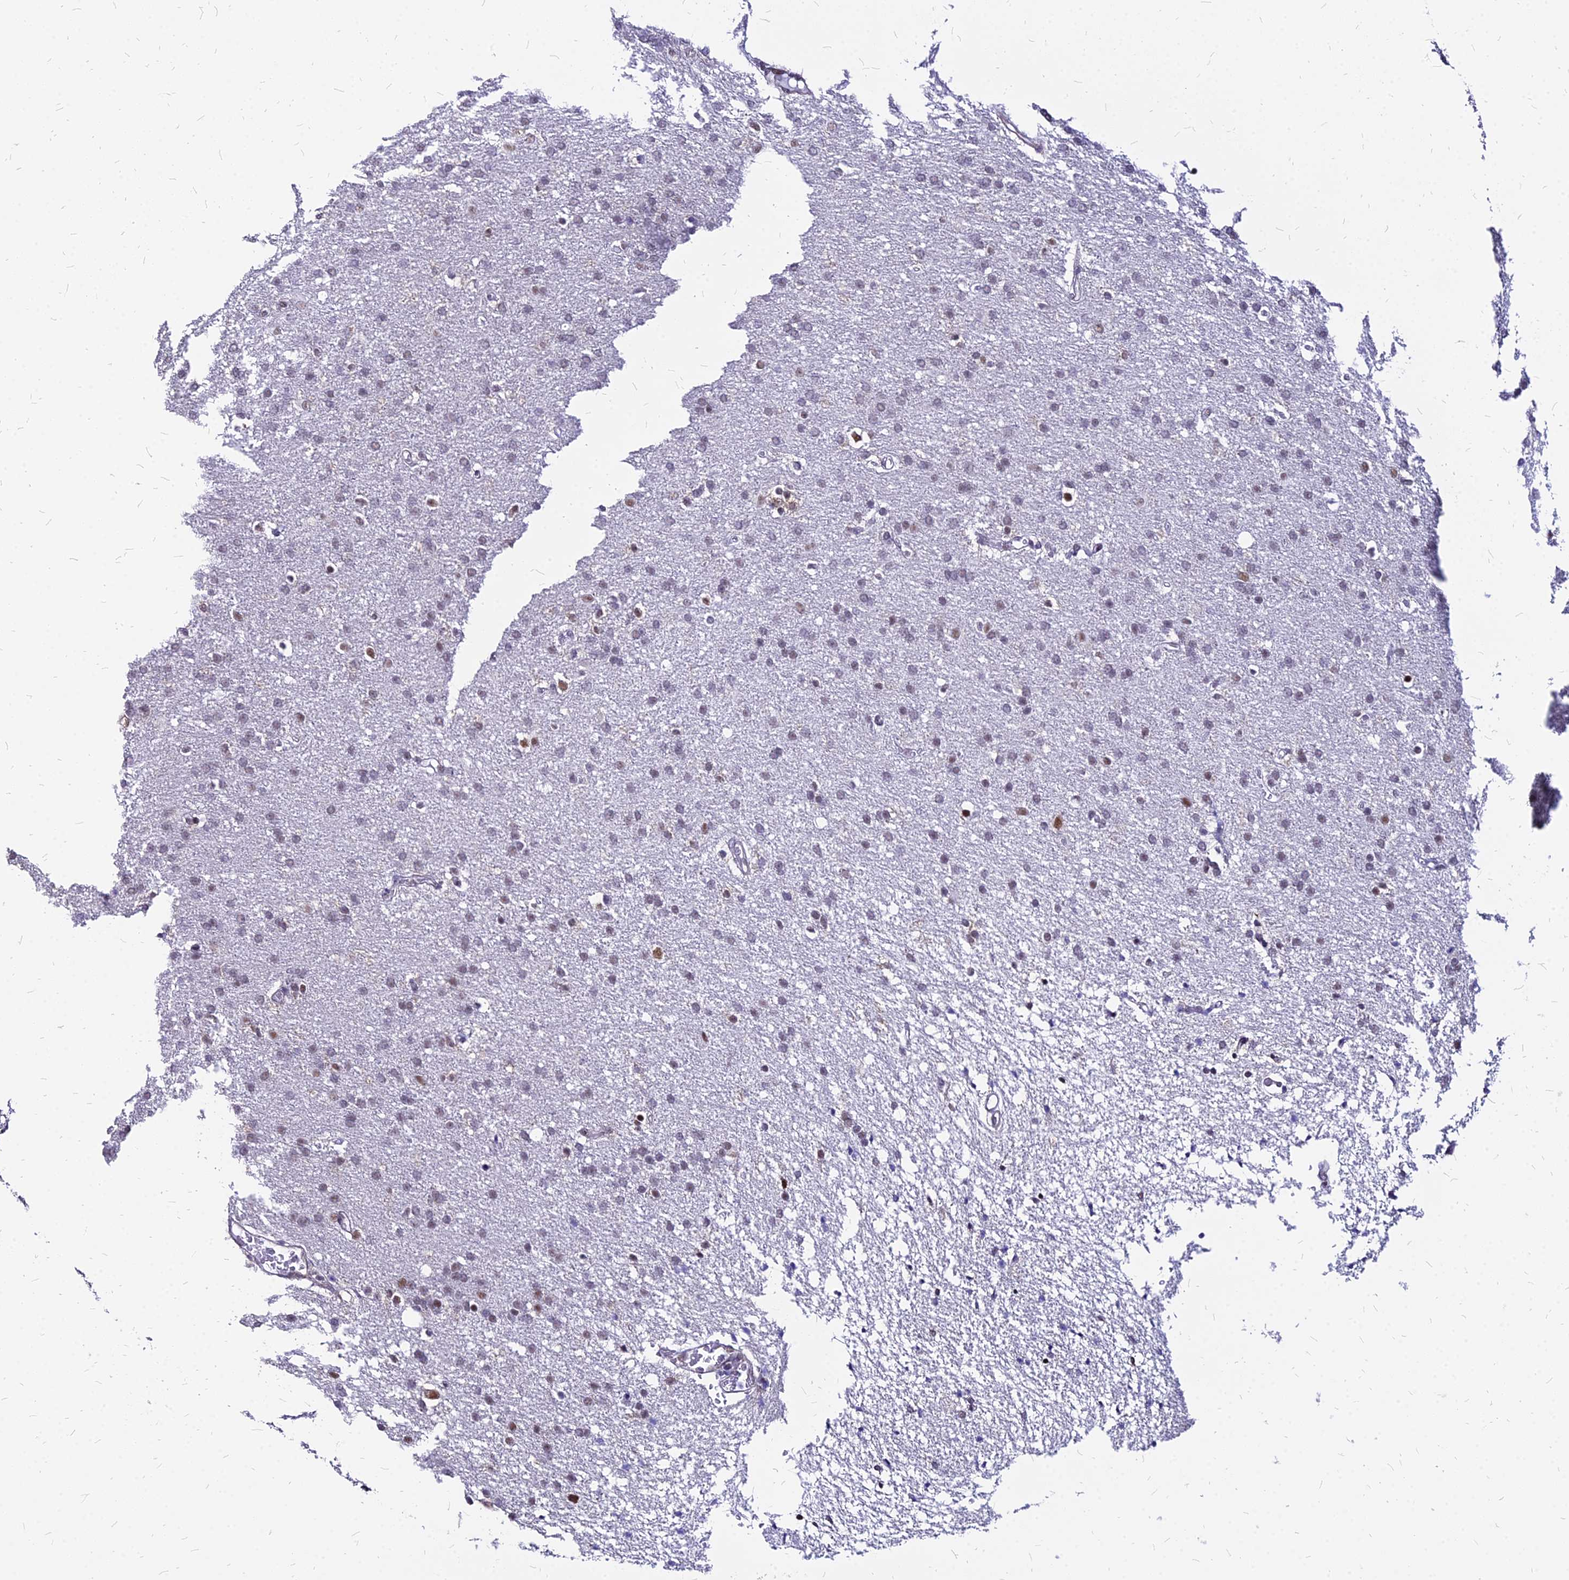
{"staining": {"intensity": "moderate", "quantity": "<25%", "location": "nuclear"}, "tissue": "glioma", "cell_type": "Tumor cells", "image_type": "cancer", "snomed": [{"axis": "morphology", "description": "Glioma, malignant, High grade"}, {"axis": "topography", "description": "Brain"}], "caption": "This histopathology image exhibits malignant high-grade glioma stained with immunohistochemistry to label a protein in brown. The nuclear of tumor cells show moderate positivity for the protein. Nuclei are counter-stained blue.", "gene": "FDX2", "patient": {"sex": "male", "age": 72}}